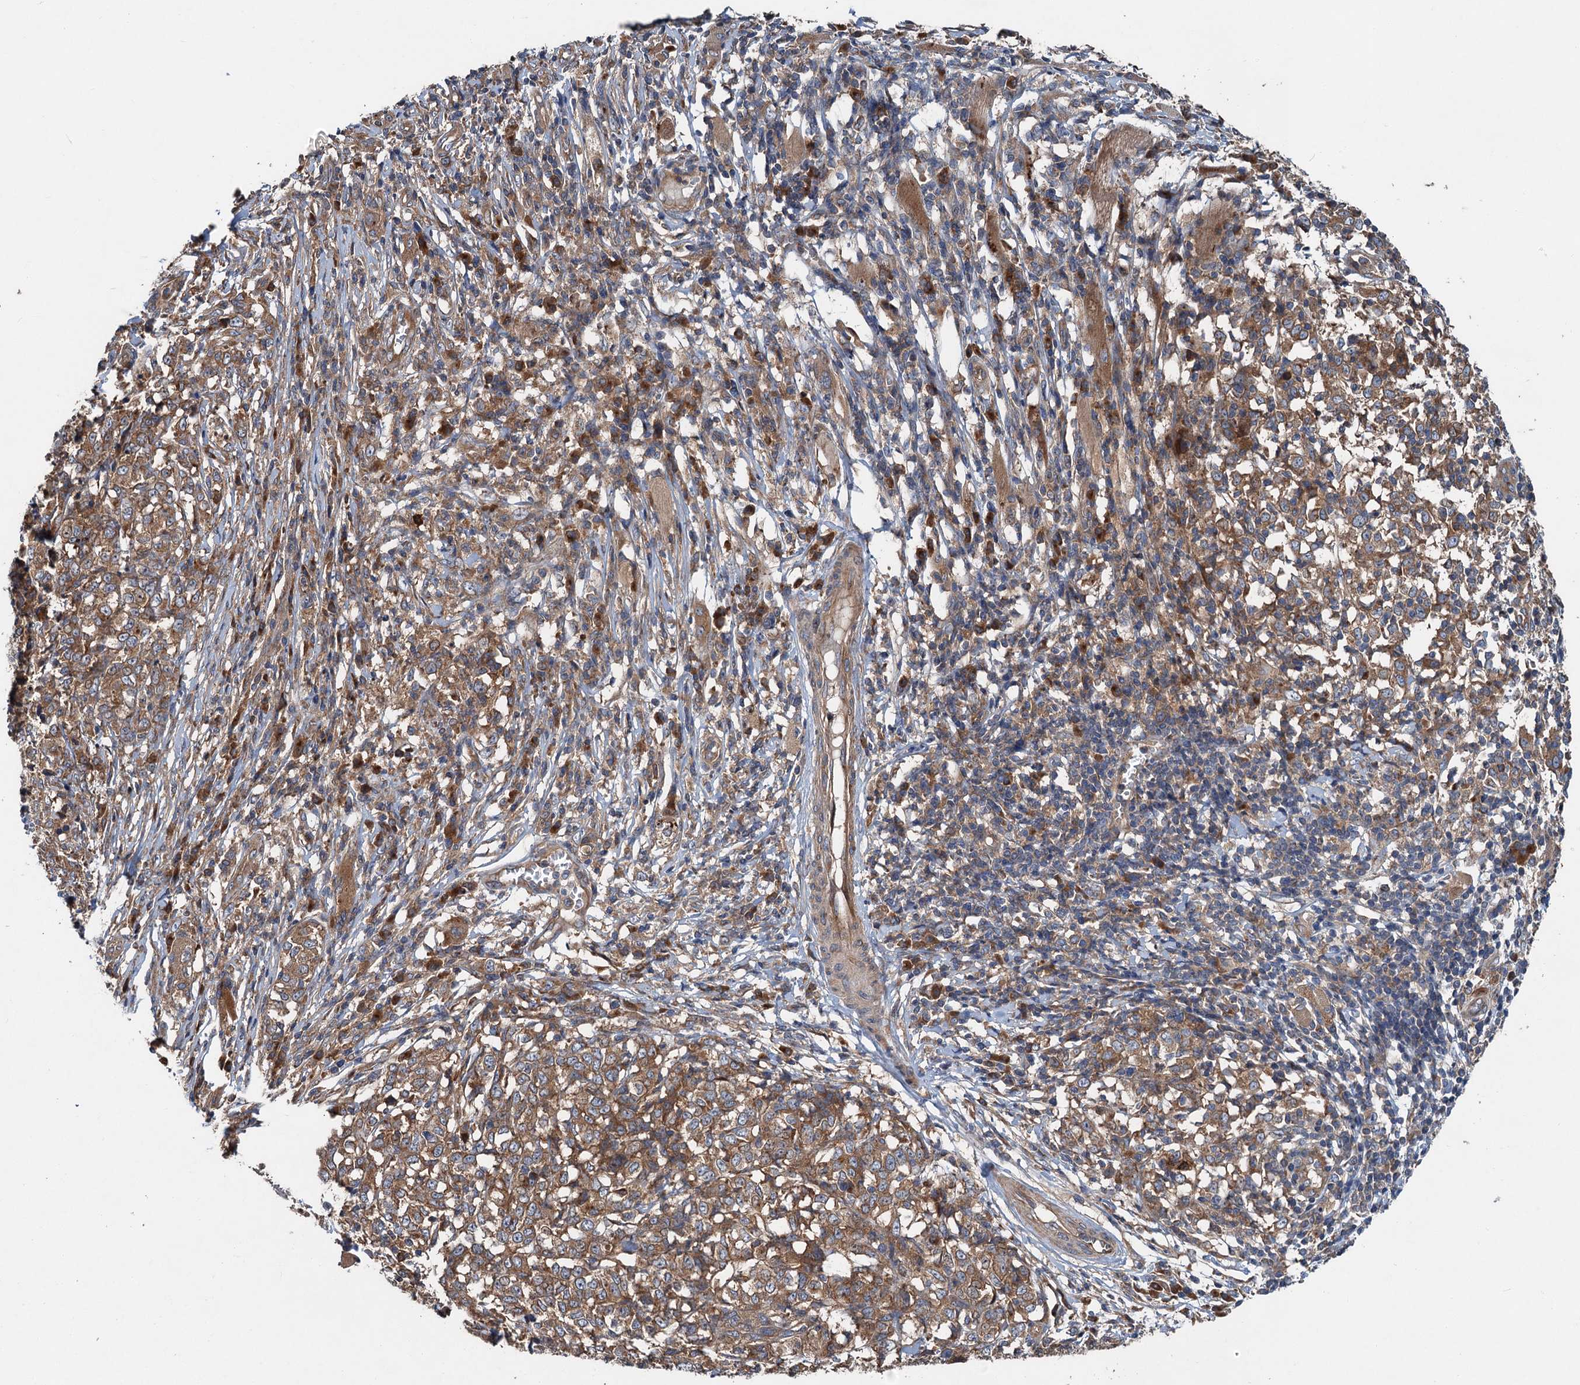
{"staining": {"intensity": "strong", "quantity": "25%-75%", "location": "cytoplasmic/membranous"}, "tissue": "melanoma", "cell_type": "Tumor cells", "image_type": "cancer", "snomed": [{"axis": "morphology", "description": "Malignant melanoma, NOS"}, {"axis": "topography", "description": "Skin"}], "caption": "The histopathology image exhibits a brown stain indicating the presence of a protein in the cytoplasmic/membranous of tumor cells in malignant melanoma. The staining was performed using DAB (3,3'-diaminobenzidine) to visualize the protein expression in brown, while the nuclei were stained in blue with hematoxylin (Magnification: 20x).", "gene": "COG3", "patient": {"sex": "female", "age": 72}}